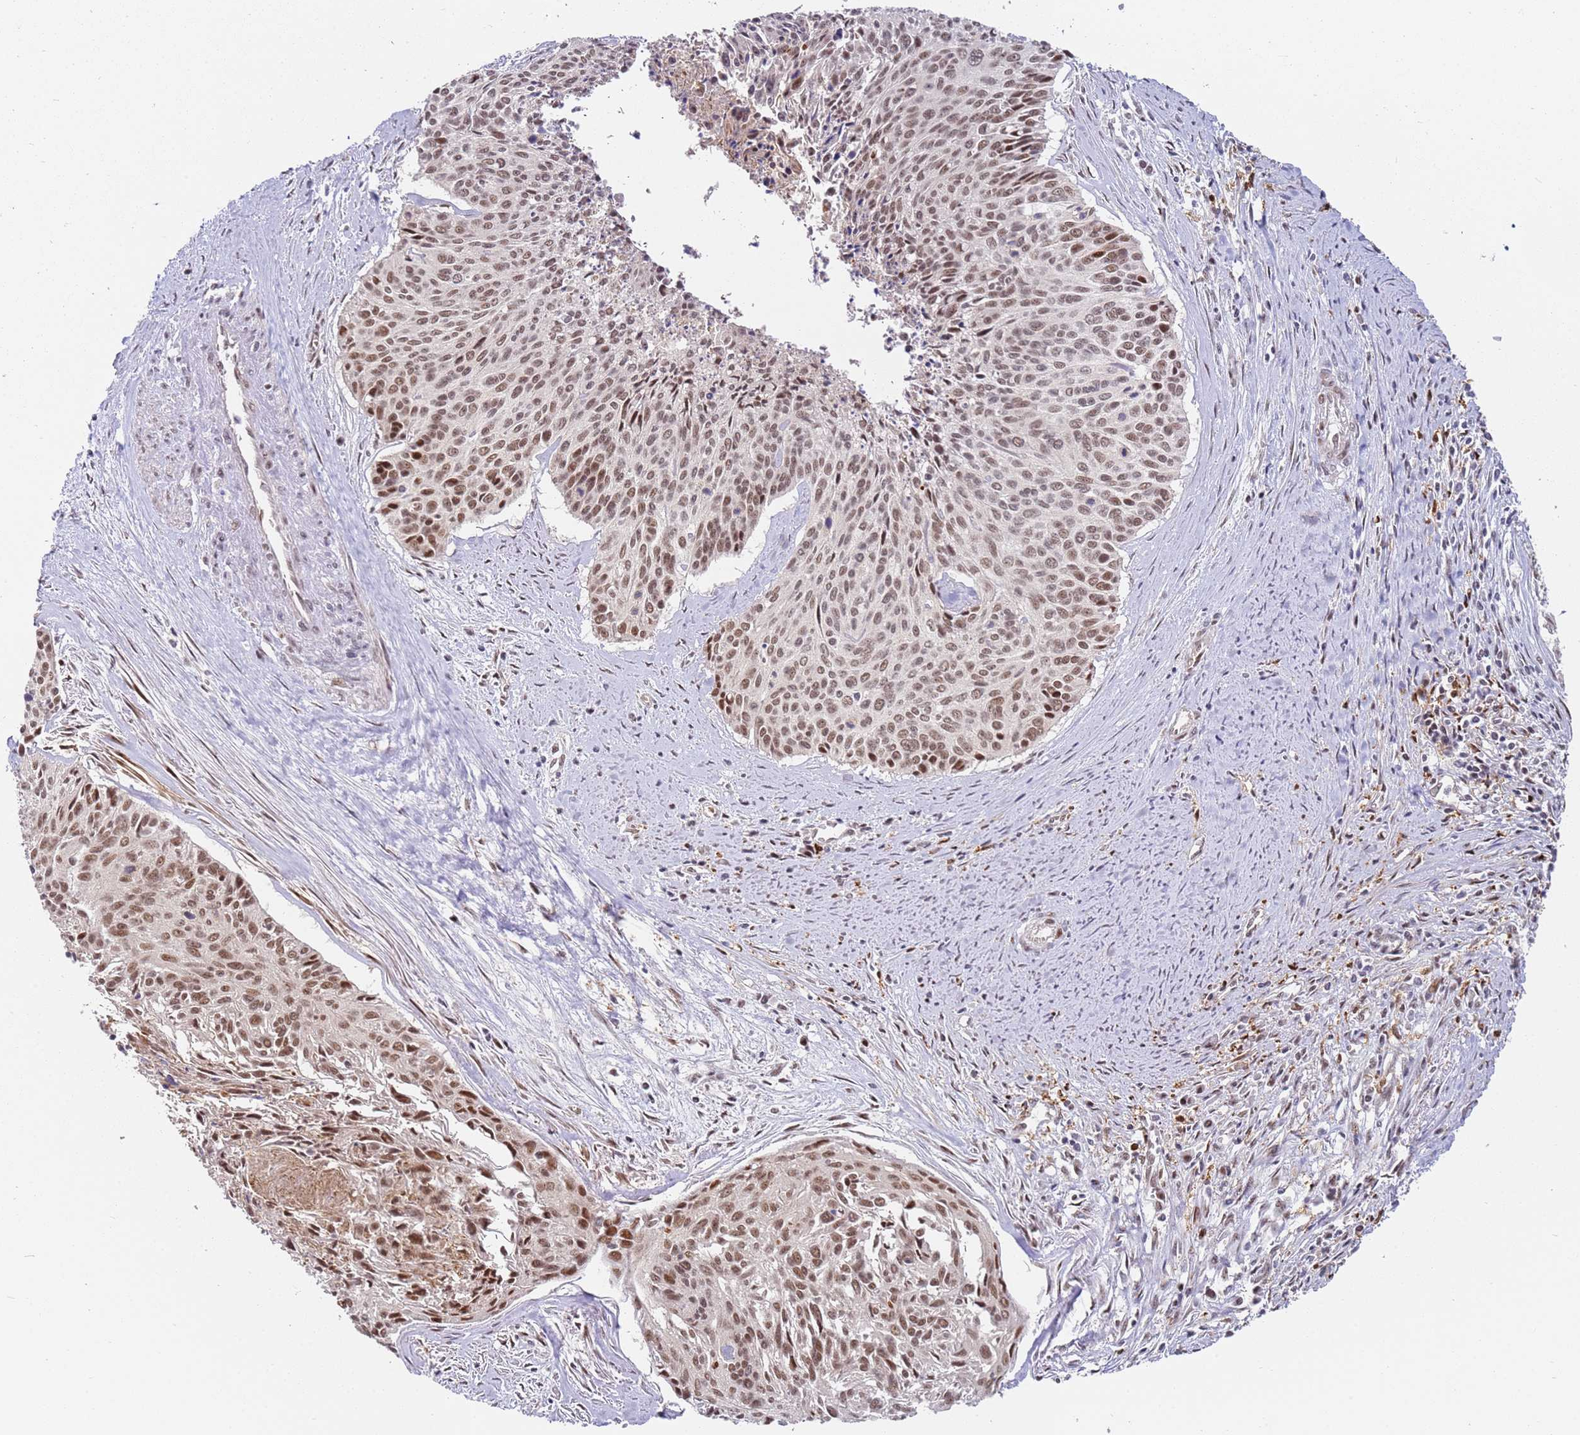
{"staining": {"intensity": "moderate", "quantity": ">75%", "location": "nuclear"}, "tissue": "cervical cancer", "cell_type": "Tumor cells", "image_type": "cancer", "snomed": [{"axis": "morphology", "description": "Squamous cell carcinoma, NOS"}, {"axis": "topography", "description": "Cervix"}], "caption": "This is an image of immunohistochemistry staining of cervical squamous cell carcinoma, which shows moderate staining in the nuclear of tumor cells.", "gene": "LGALSL", "patient": {"sex": "female", "age": 55}}